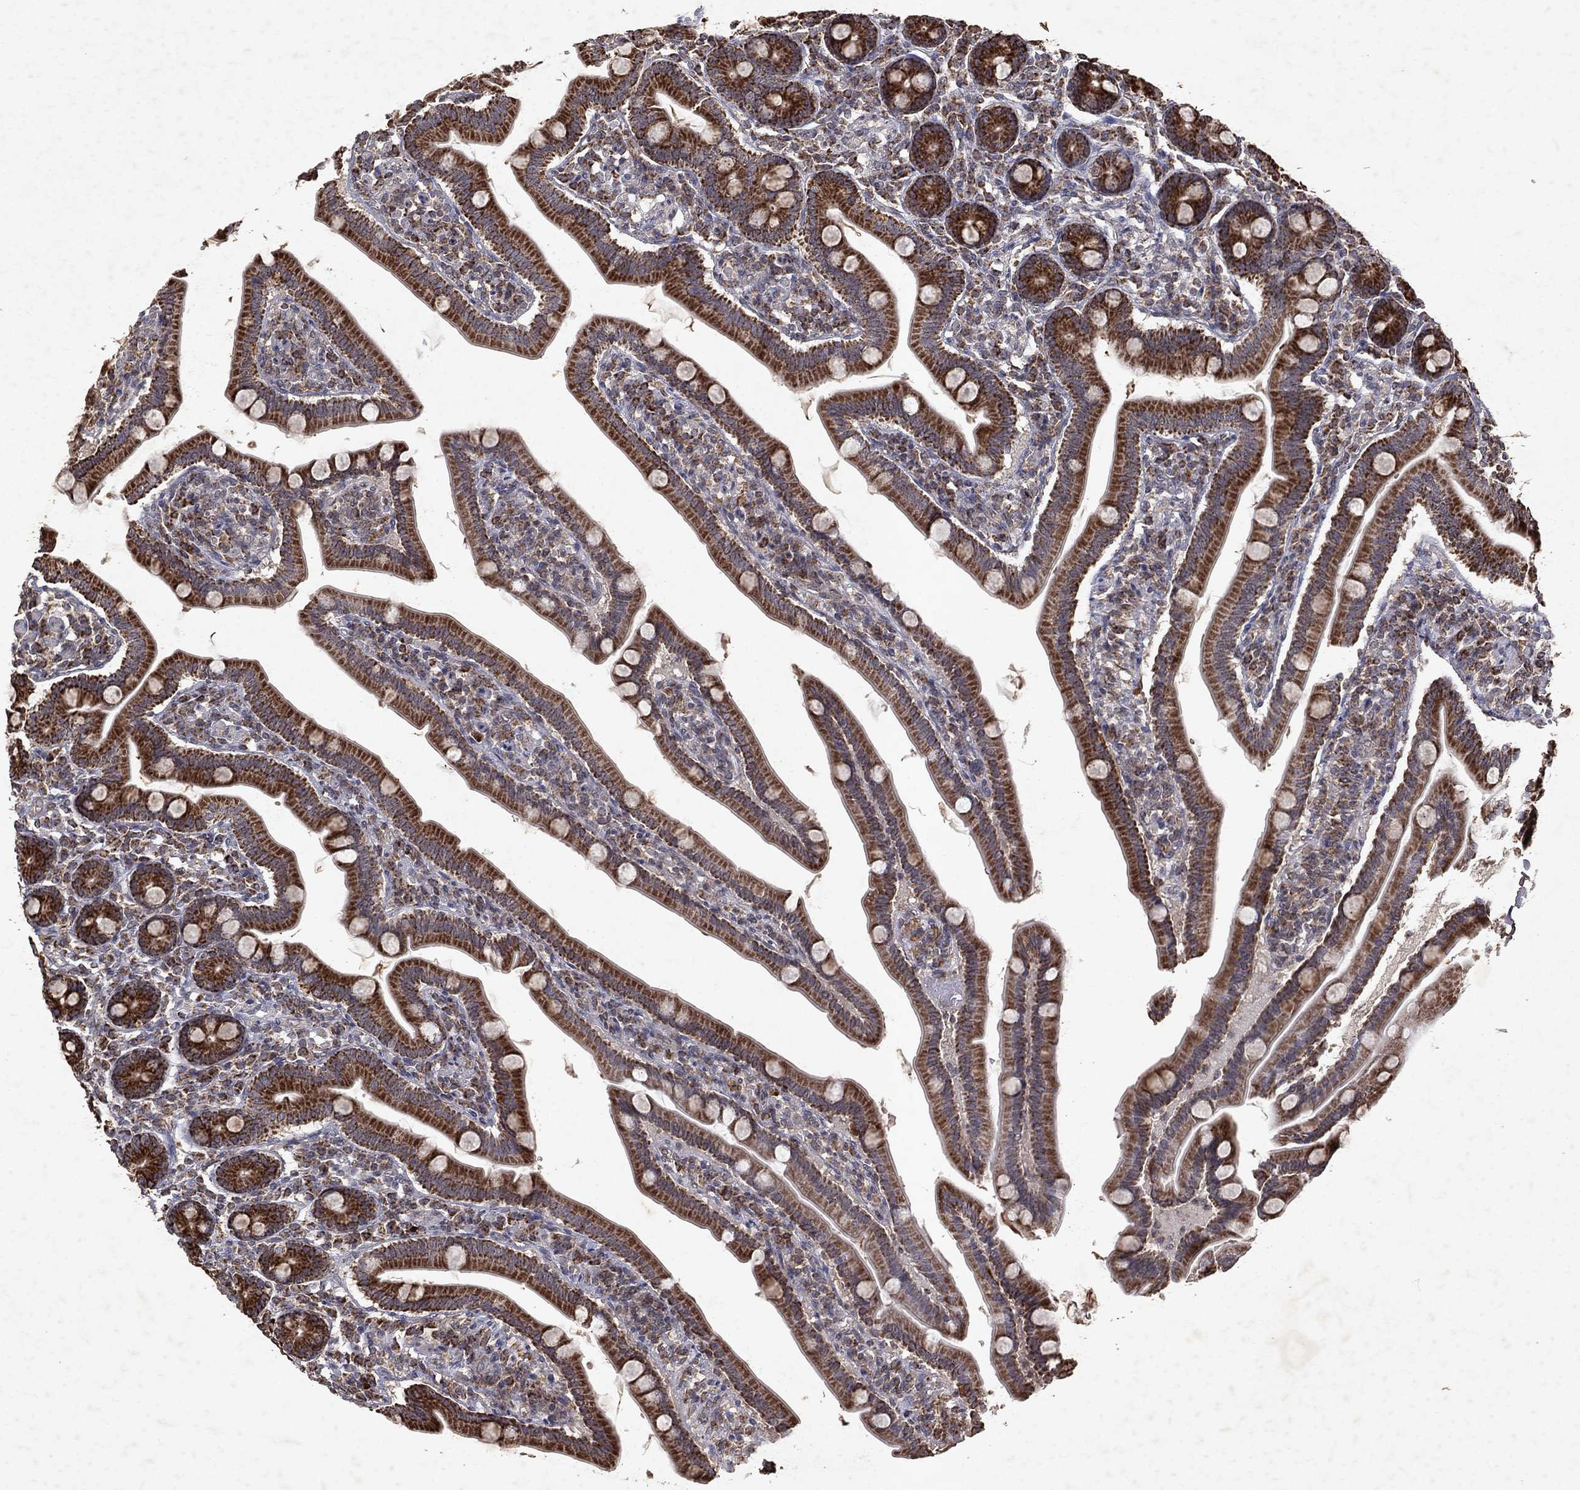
{"staining": {"intensity": "strong", "quantity": ">75%", "location": "cytoplasmic/membranous"}, "tissue": "small intestine", "cell_type": "Glandular cells", "image_type": "normal", "snomed": [{"axis": "morphology", "description": "Normal tissue, NOS"}, {"axis": "topography", "description": "Small intestine"}], "caption": "Unremarkable small intestine demonstrates strong cytoplasmic/membranous staining in about >75% of glandular cells, visualized by immunohistochemistry.", "gene": "PYROXD2", "patient": {"sex": "male", "age": 66}}